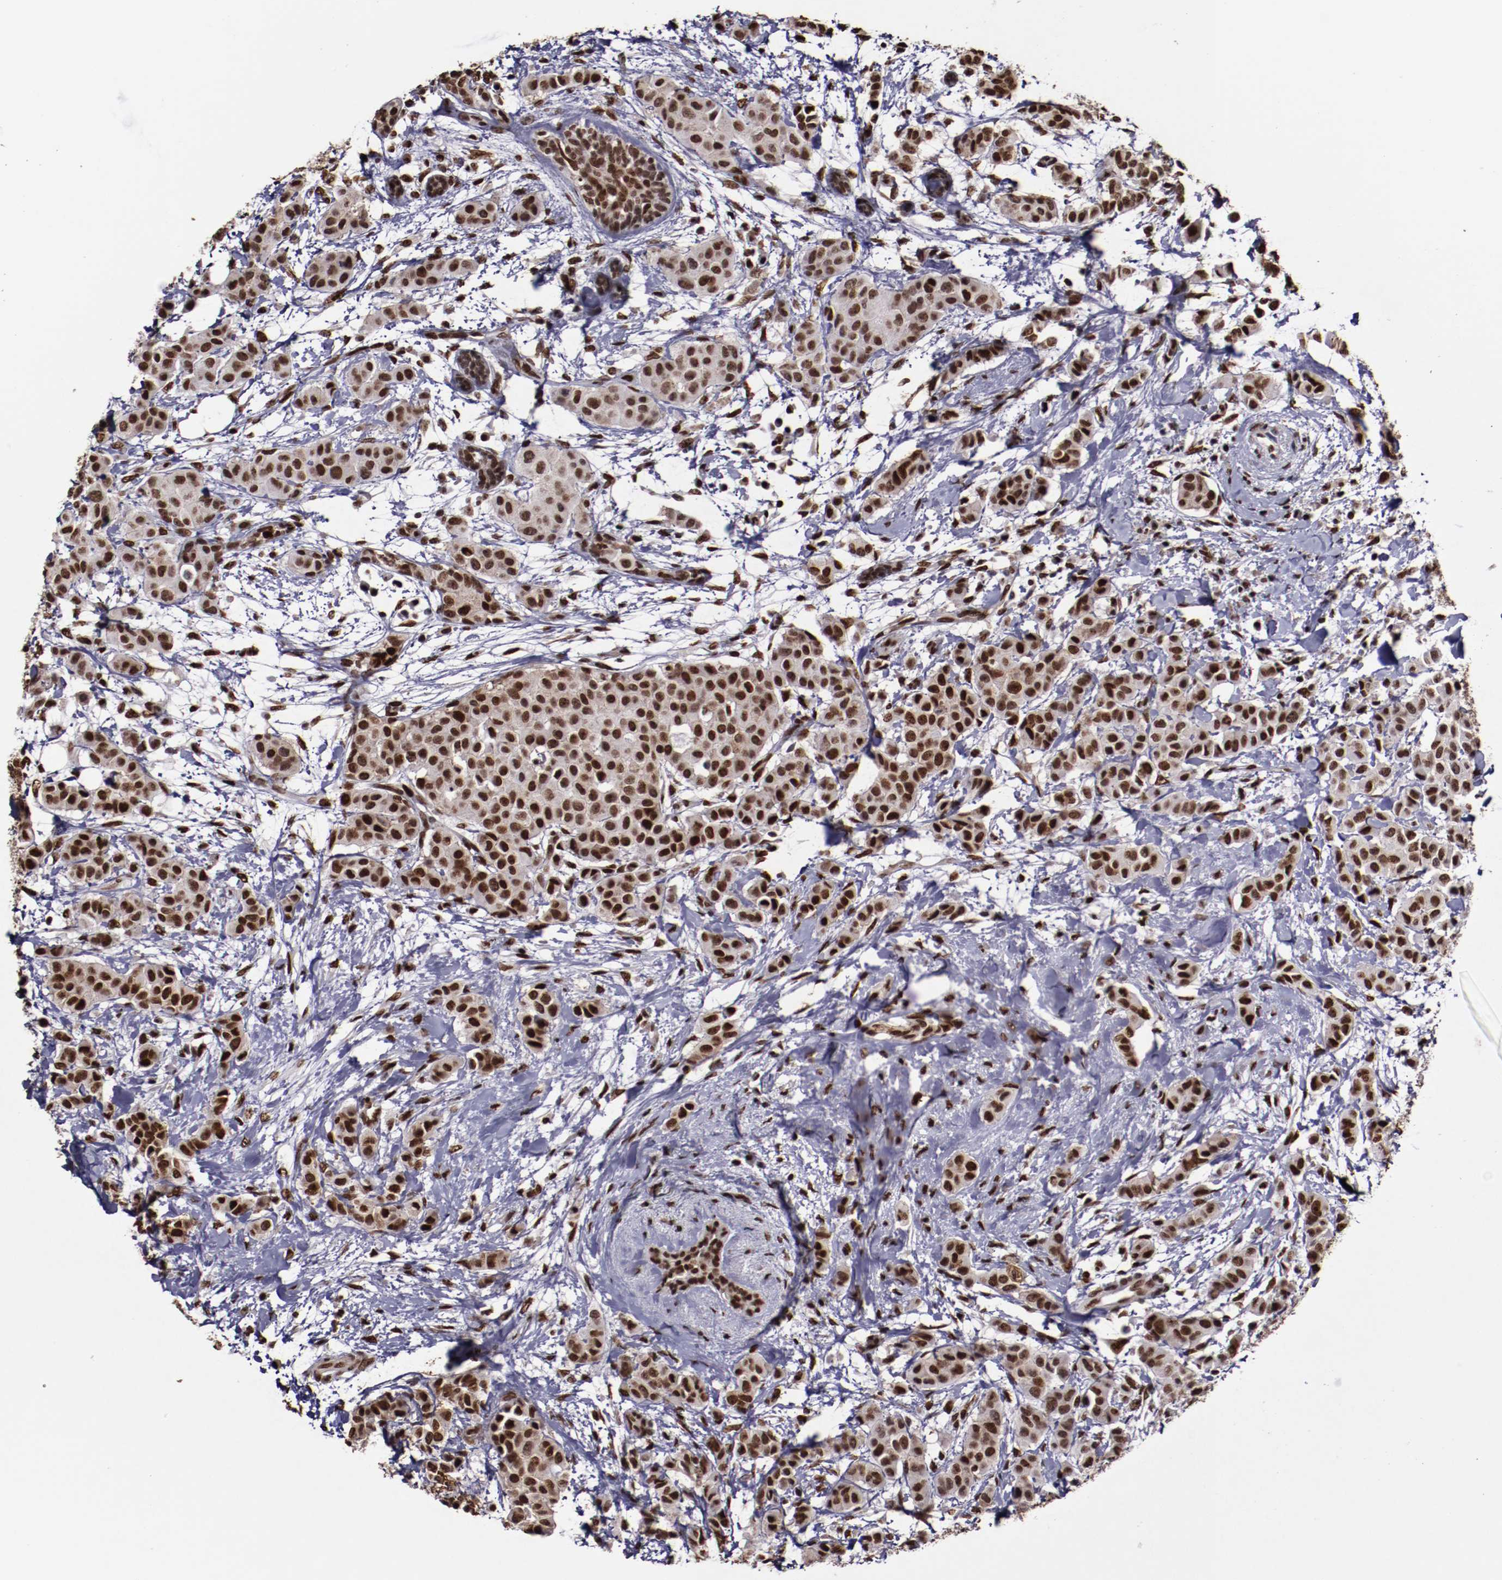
{"staining": {"intensity": "moderate", "quantity": ">75%", "location": "nuclear"}, "tissue": "breast cancer", "cell_type": "Tumor cells", "image_type": "cancer", "snomed": [{"axis": "morphology", "description": "Duct carcinoma"}, {"axis": "topography", "description": "Breast"}], "caption": "Protein staining reveals moderate nuclear positivity in approximately >75% of tumor cells in breast cancer (infiltrating ductal carcinoma).", "gene": "APEX1", "patient": {"sex": "female", "age": 40}}